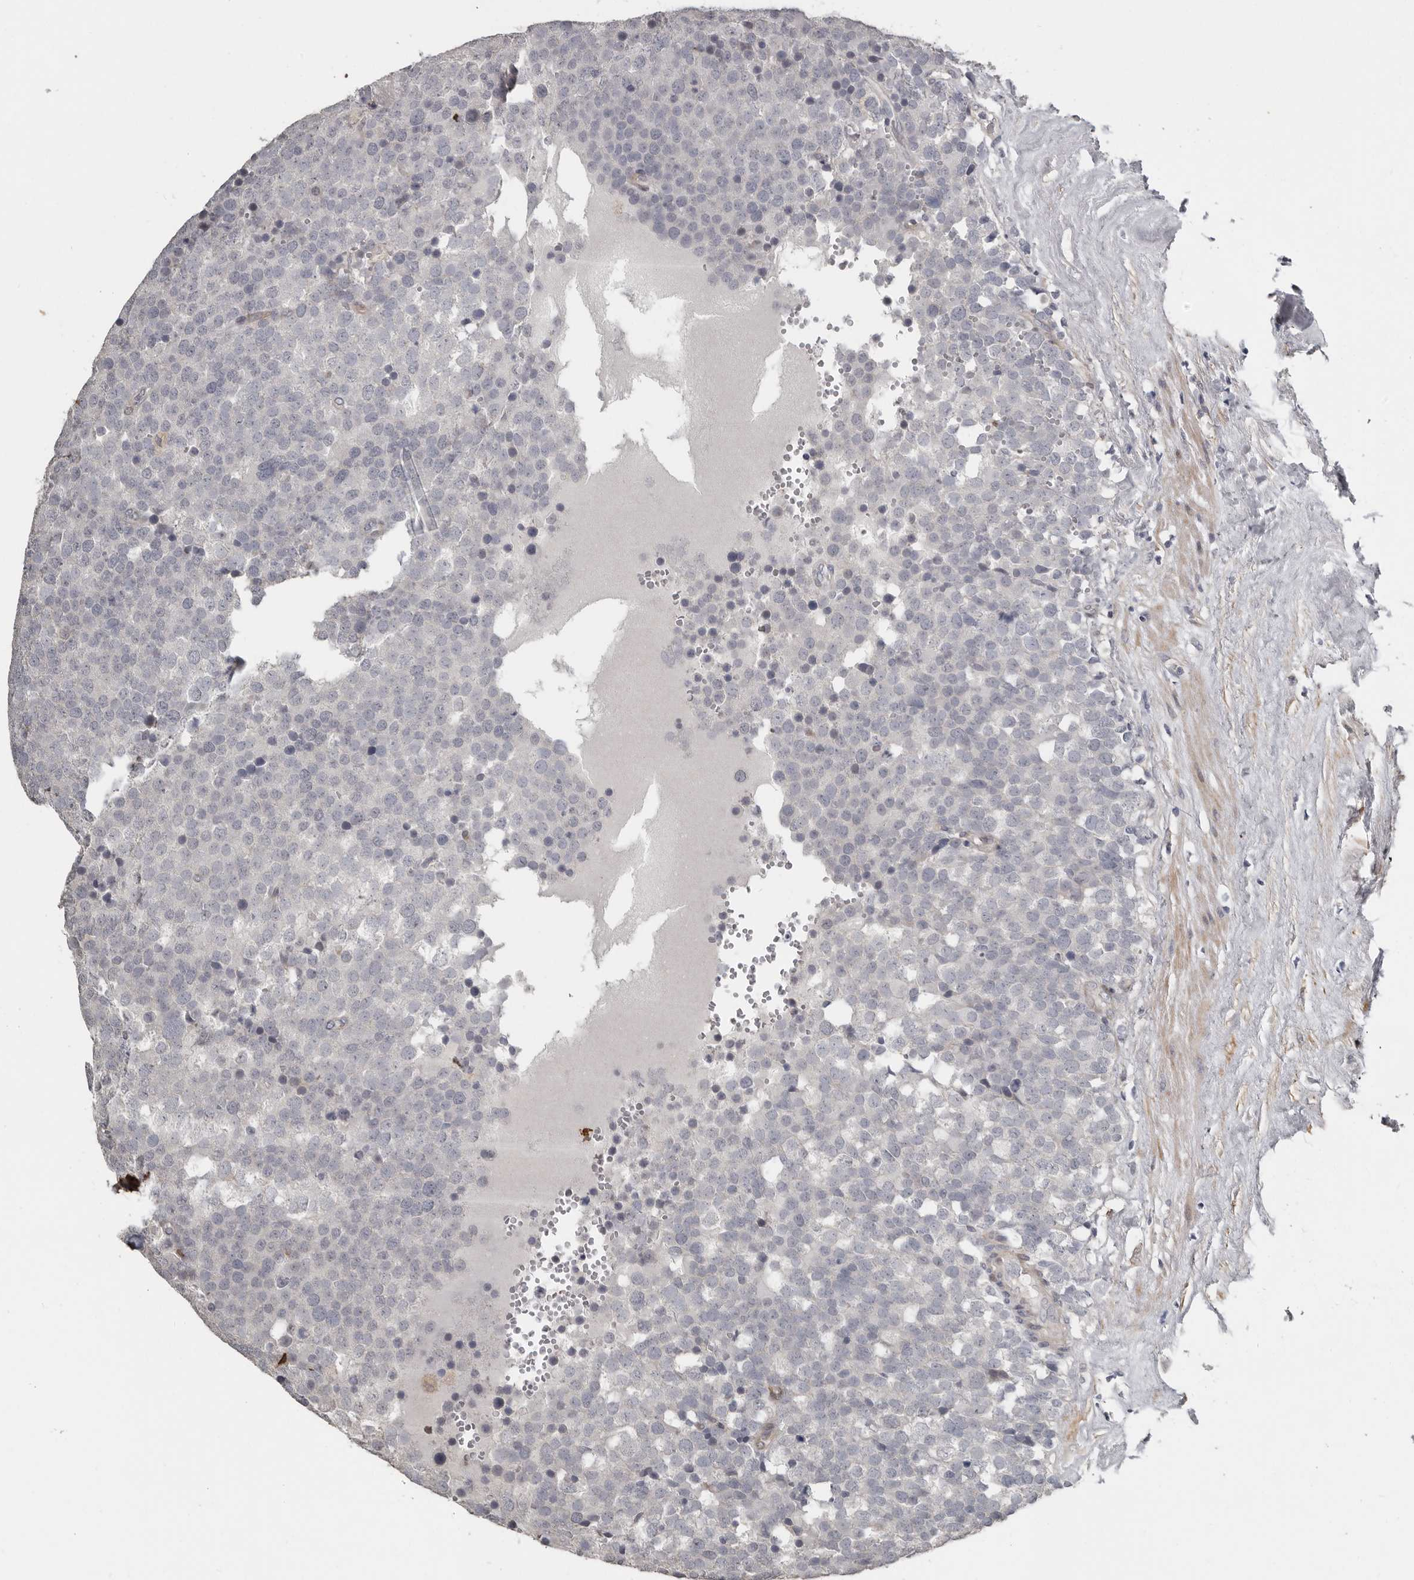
{"staining": {"intensity": "negative", "quantity": "none", "location": "none"}, "tissue": "testis cancer", "cell_type": "Tumor cells", "image_type": "cancer", "snomed": [{"axis": "morphology", "description": "Seminoma, NOS"}, {"axis": "topography", "description": "Testis"}], "caption": "A photomicrograph of human testis cancer is negative for staining in tumor cells.", "gene": "KCNJ8", "patient": {"sex": "male", "age": 71}}